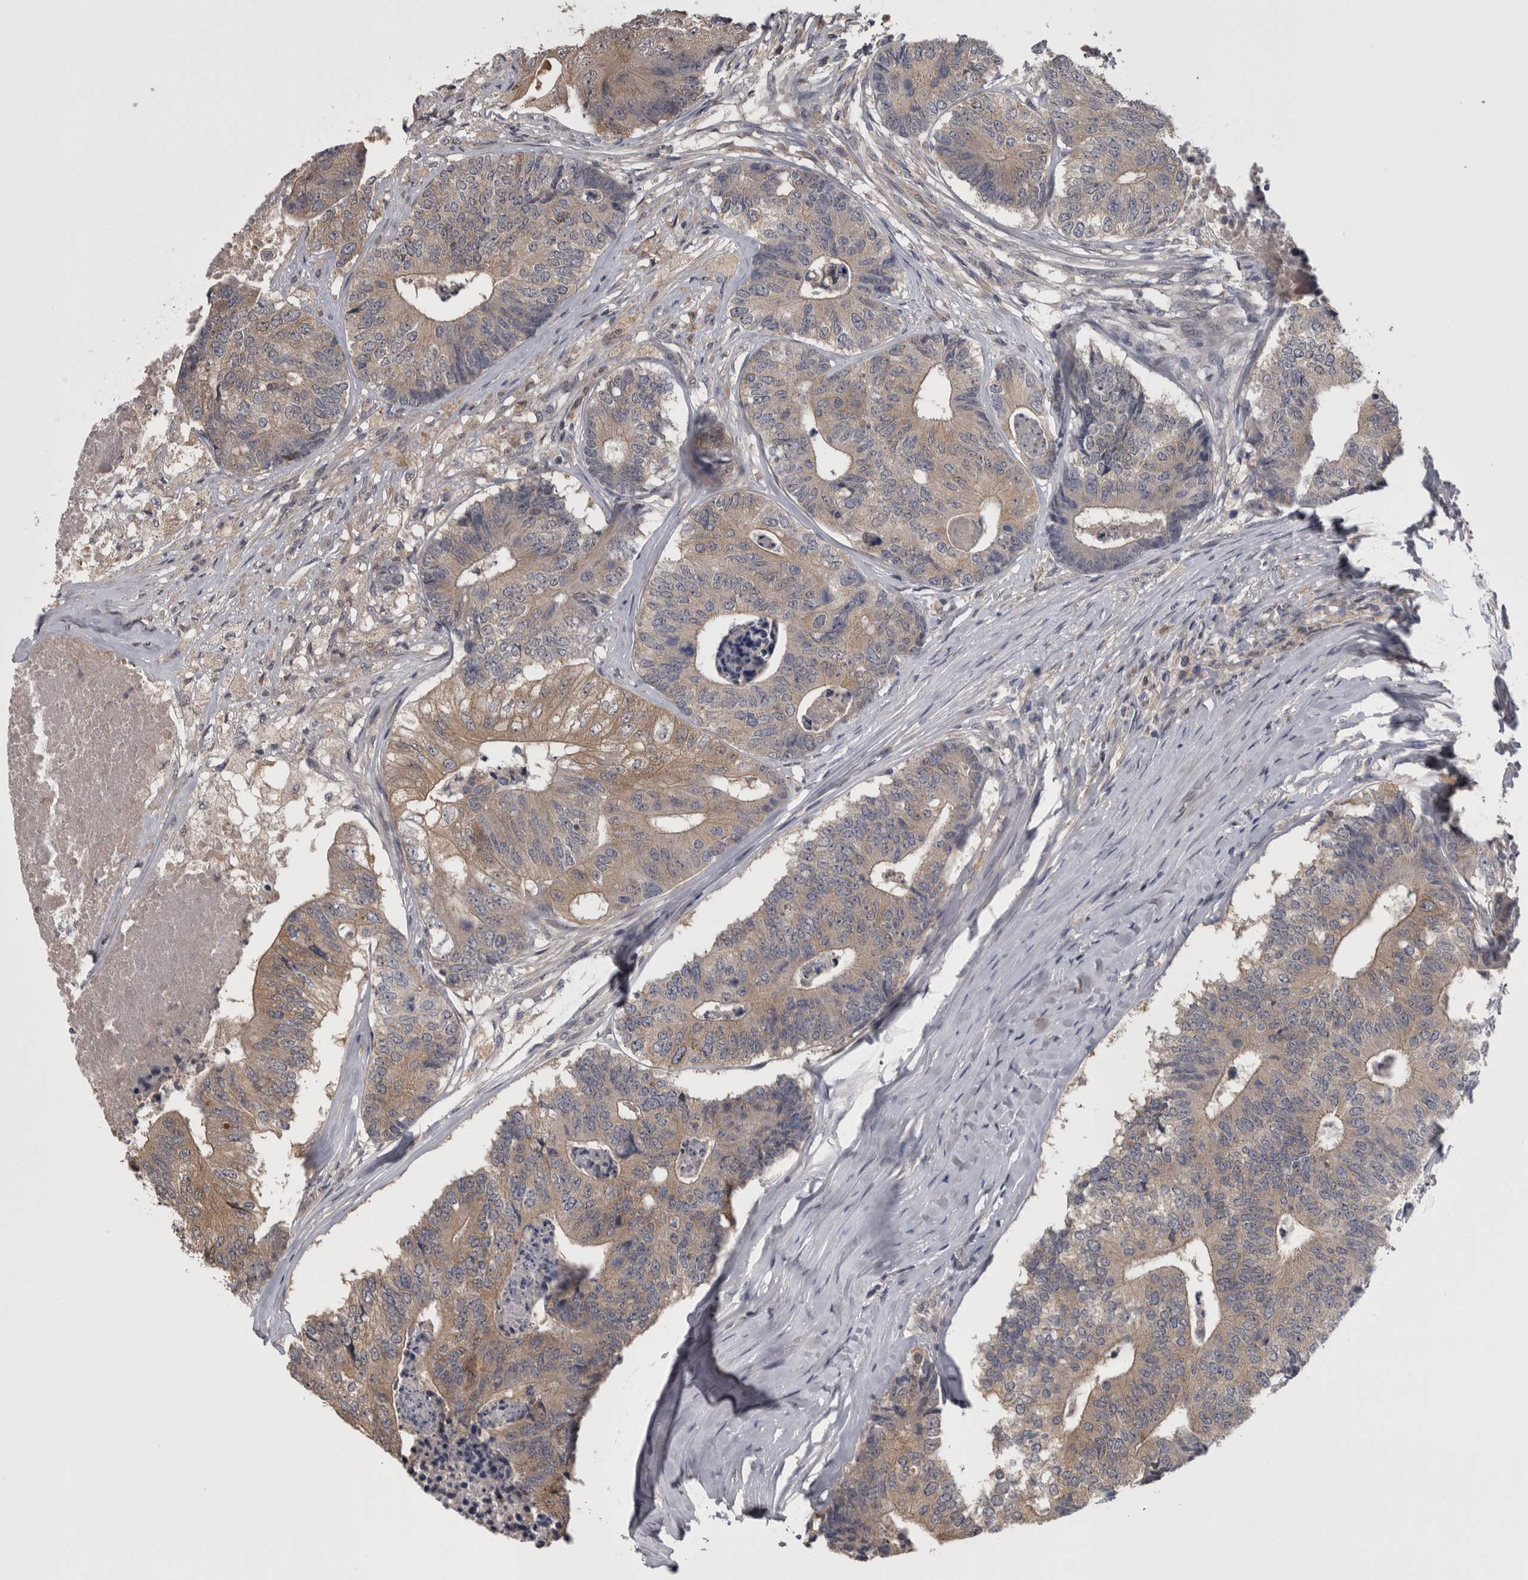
{"staining": {"intensity": "weak", "quantity": ">75%", "location": "cytoplasmic/membranous"}, "tissue": "colorectal cancer", "cell_type": "Tumor cells", "image_type": "cancer", "snomed": [{"axis": "morphology", "description": "Adenocarcinoma, NOS"}, {"axis": "topography", "description": "Colon"}], "caption": "Adenocarcinoma (colorectal) stained for a protein (brown) shows weak cytoplasmic/membranous positive positivity in about >75% of tumor cells.", "gene": "APRT", "patient": {"sex": "female", "age": 67}}